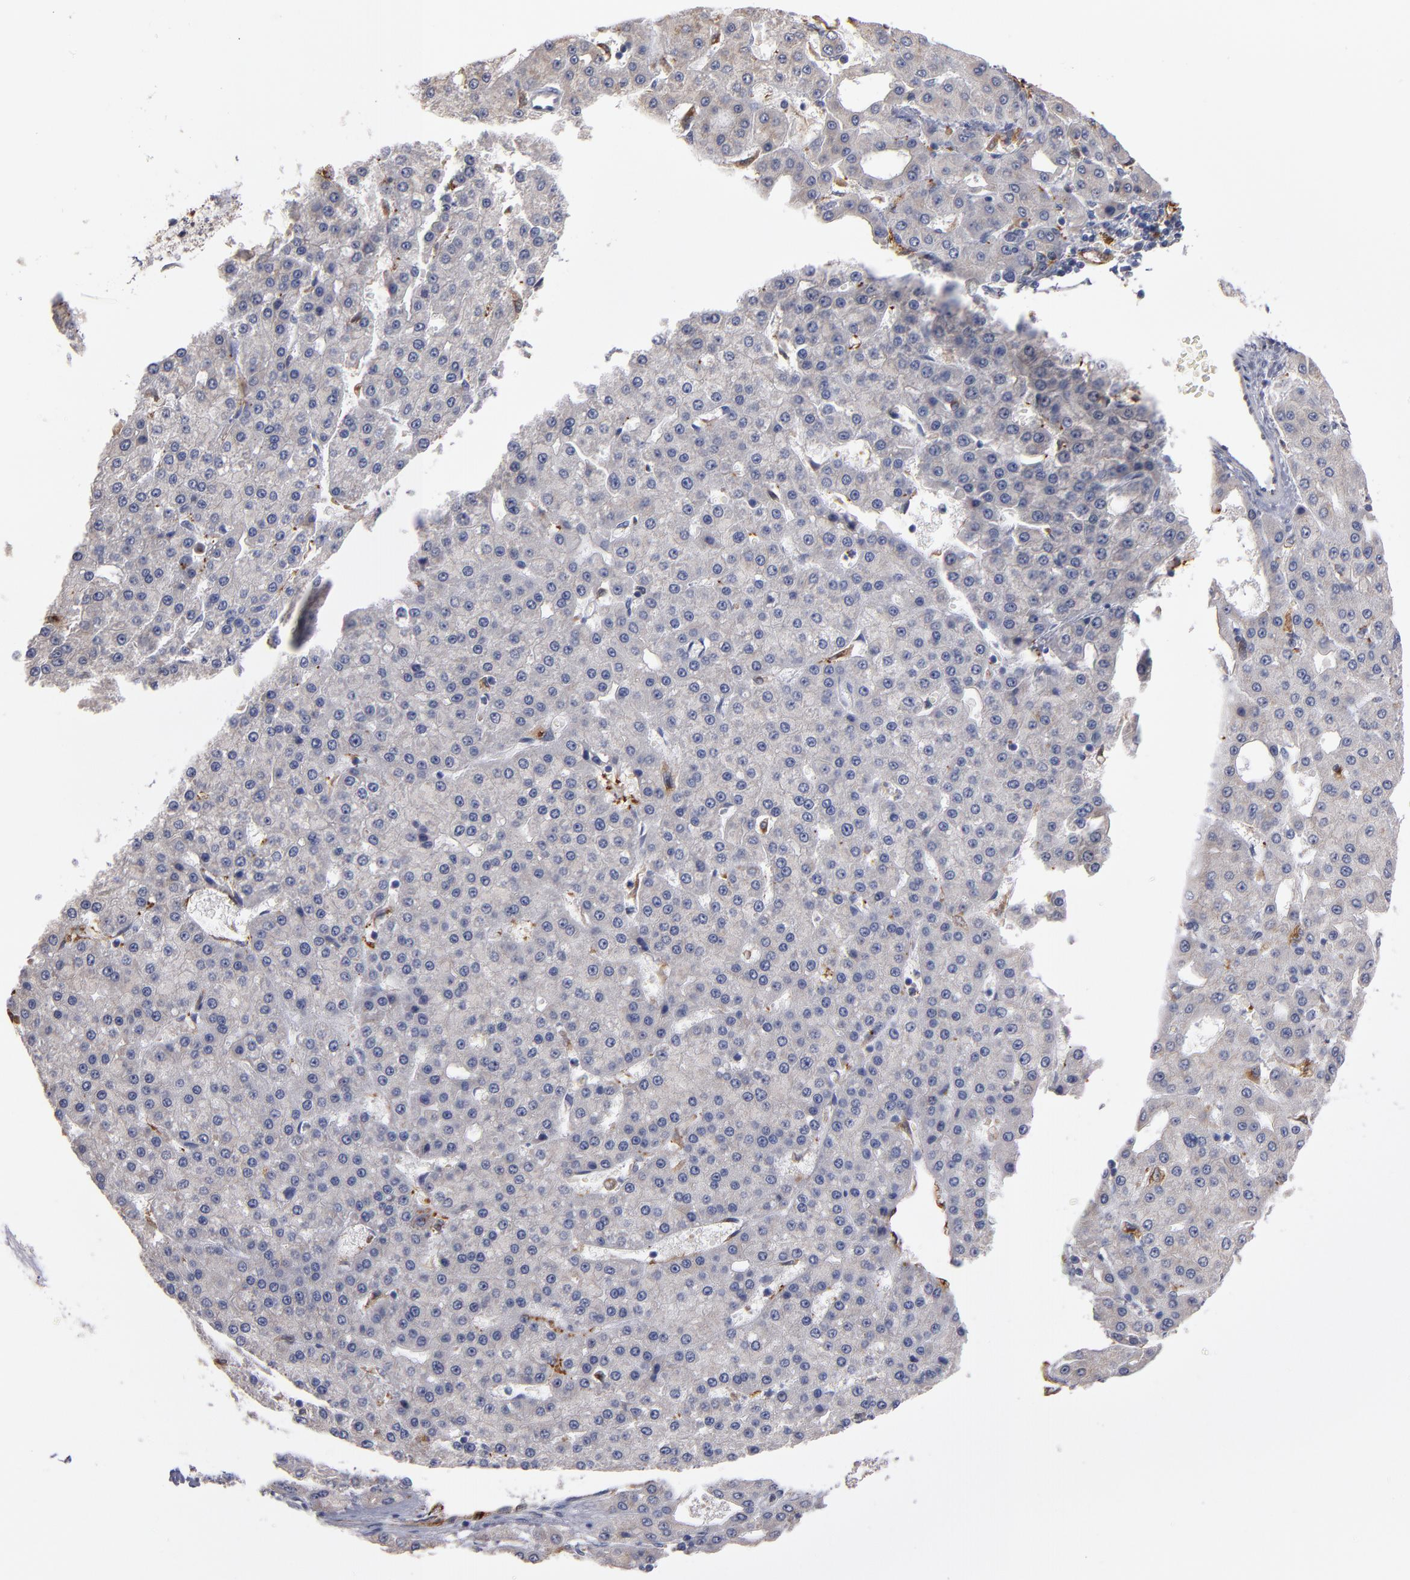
{"staining": {"intensity": "negative", "quantity": "none", "location": "none"}, "tissue": "liver cancer", "cell_type": "Tumor cells", "image_type": "cancer", "snomed": [{"axis": "morphology", "description": "Carcinoma, Hepatocellular, NOS"}, {"axis": "topography", "description": "Liver"}], "caption": "Immunohistochemistry (IHC) histopathology image of liver hepatocellular carcinoma stained for a protein (brown), which reveals no staining in tumor cells.", "gene": "SELP", "patient": {"sex": "male", "age": 47}}